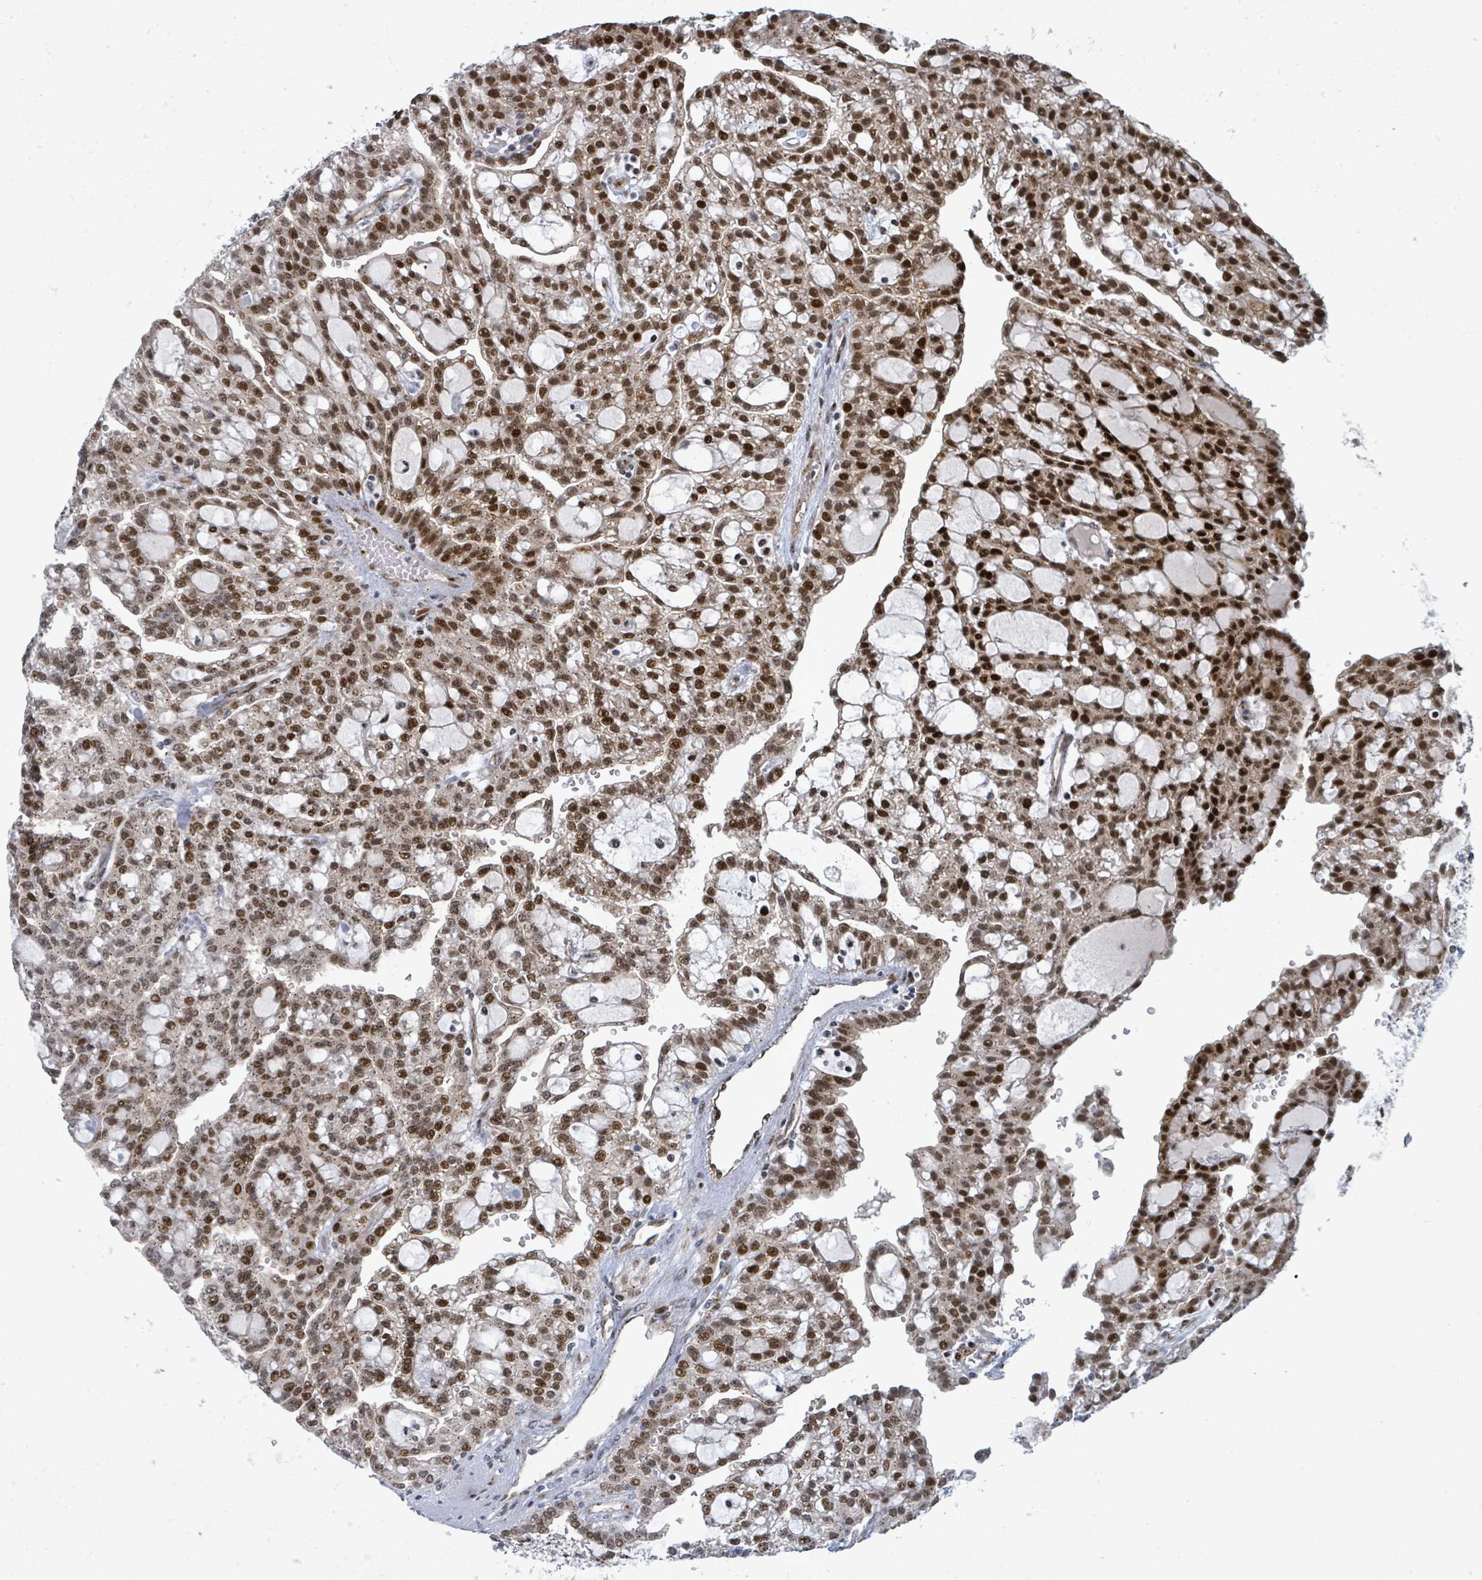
{"staining": {"intensity": "strong", "quantity": ">75%", "location": "nuclear"}, "tissue": "renal cancer", "cell_type": "Tumor cells", "image_type": "cancer", "snomed": [{"axis": "morphology", "description": "Adenocarcinoma, NOS"}, {"axis": "topography", "description": "Kidney"}], "caption": "Human renal adenocarcinoma stained for a protein (brown) displays strong nuclear positive positivity in about >75% of tumor cells.", "gene": "TUSC1", "patient": {"sex": "male", "age": 63}}